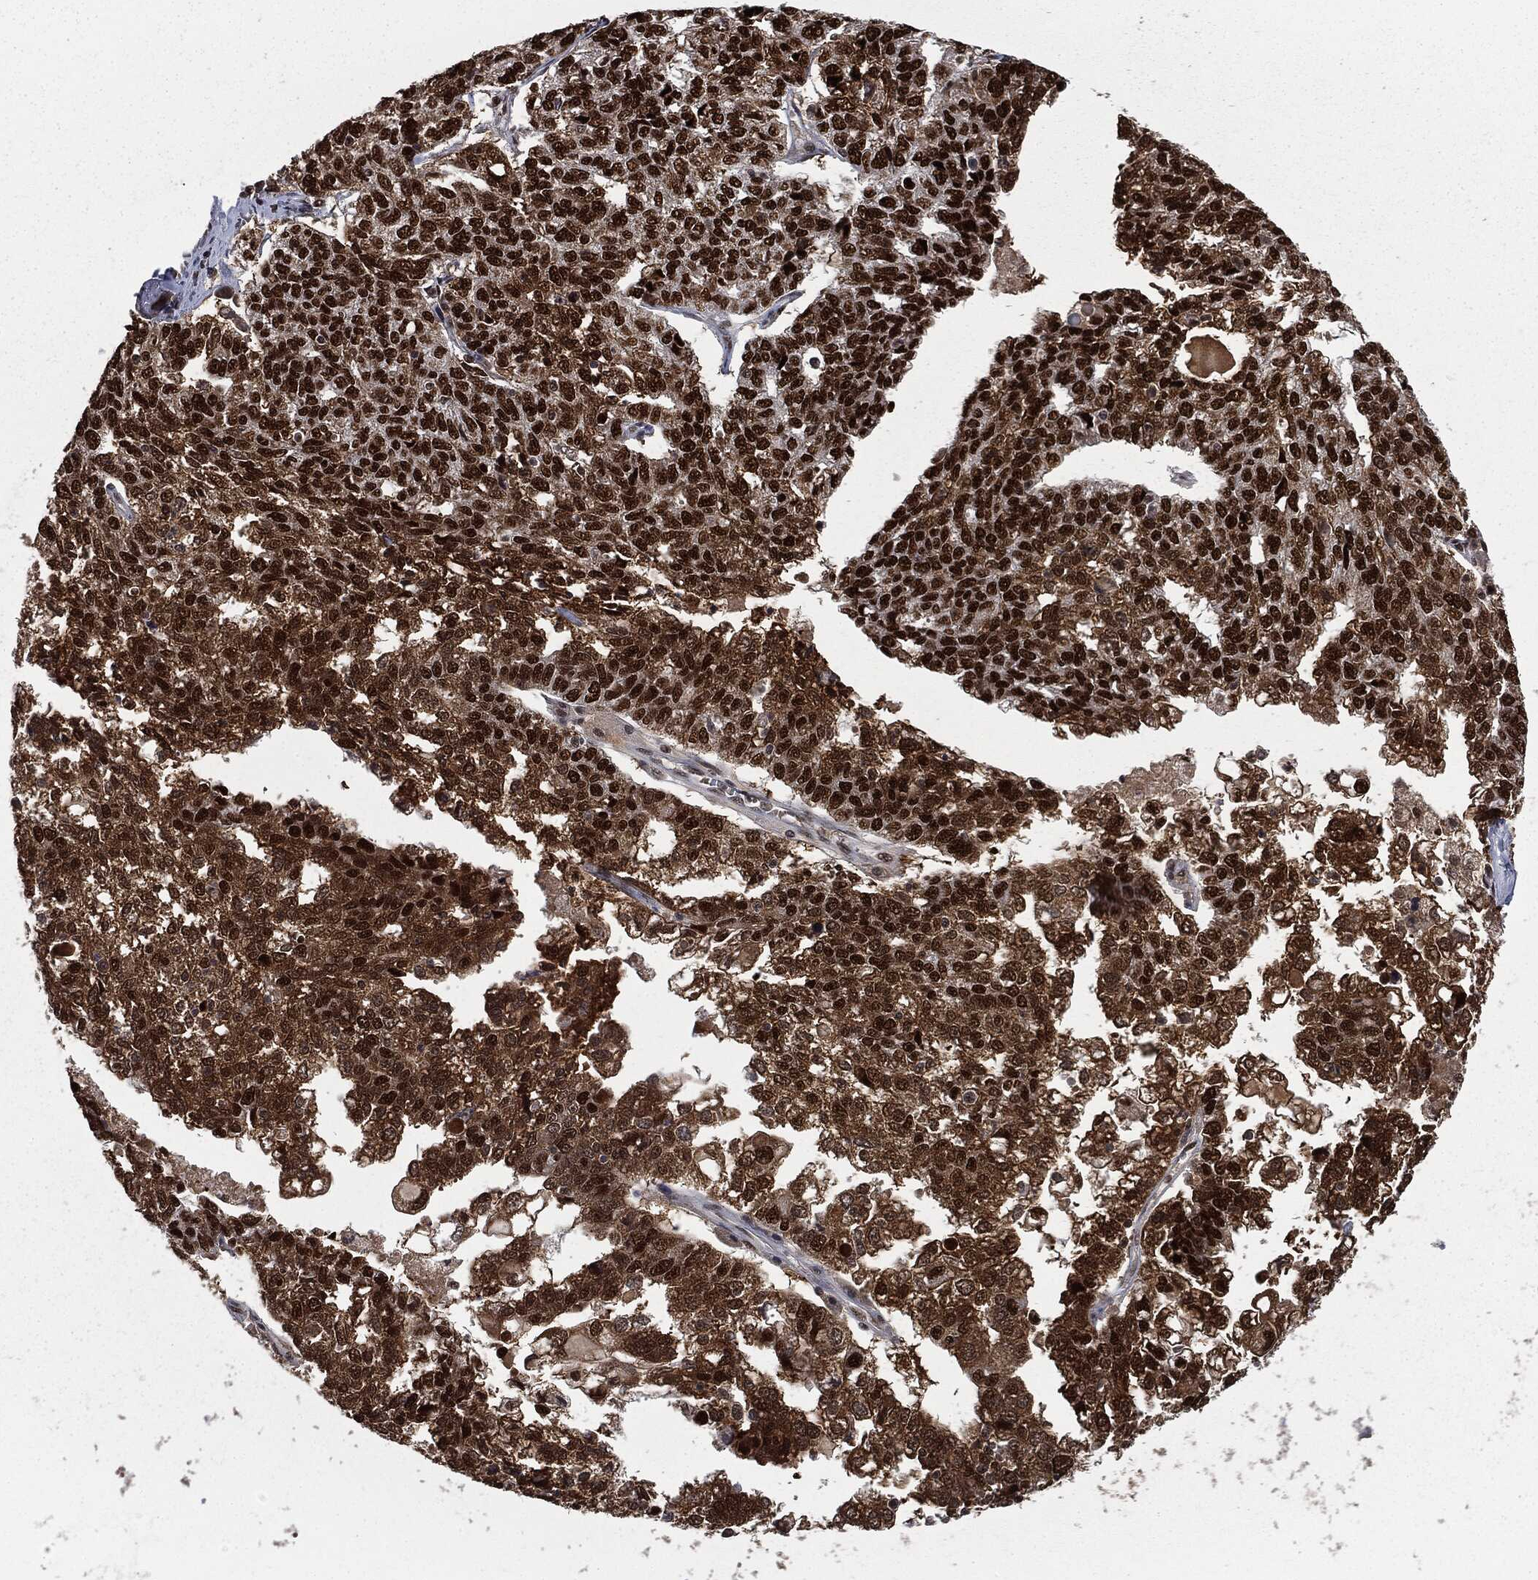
{"staining": {"intensity": "strong", "quantity": ">75%", "location": "cytoplasmic/membranous,nuclear"}, "tissue": "ovarian cancer", "cell_type": "Tumor cells", "image_type": "cancer", "snomed": [{"axis": "morphology", "description": "Cystadenocarcinoma, serous, NOS"}, {"axis": "topography", "description": "Ovary"}], "caption": "Protein expression analysis of serous cystadenocarcinoma (ovarian) demonstrates strong cytoplasmic/membranous and nuclear positivity in approximately >75% of tumor cells.", "gene": "DPH2", "patient": {"sex": "female", "age": 71}}